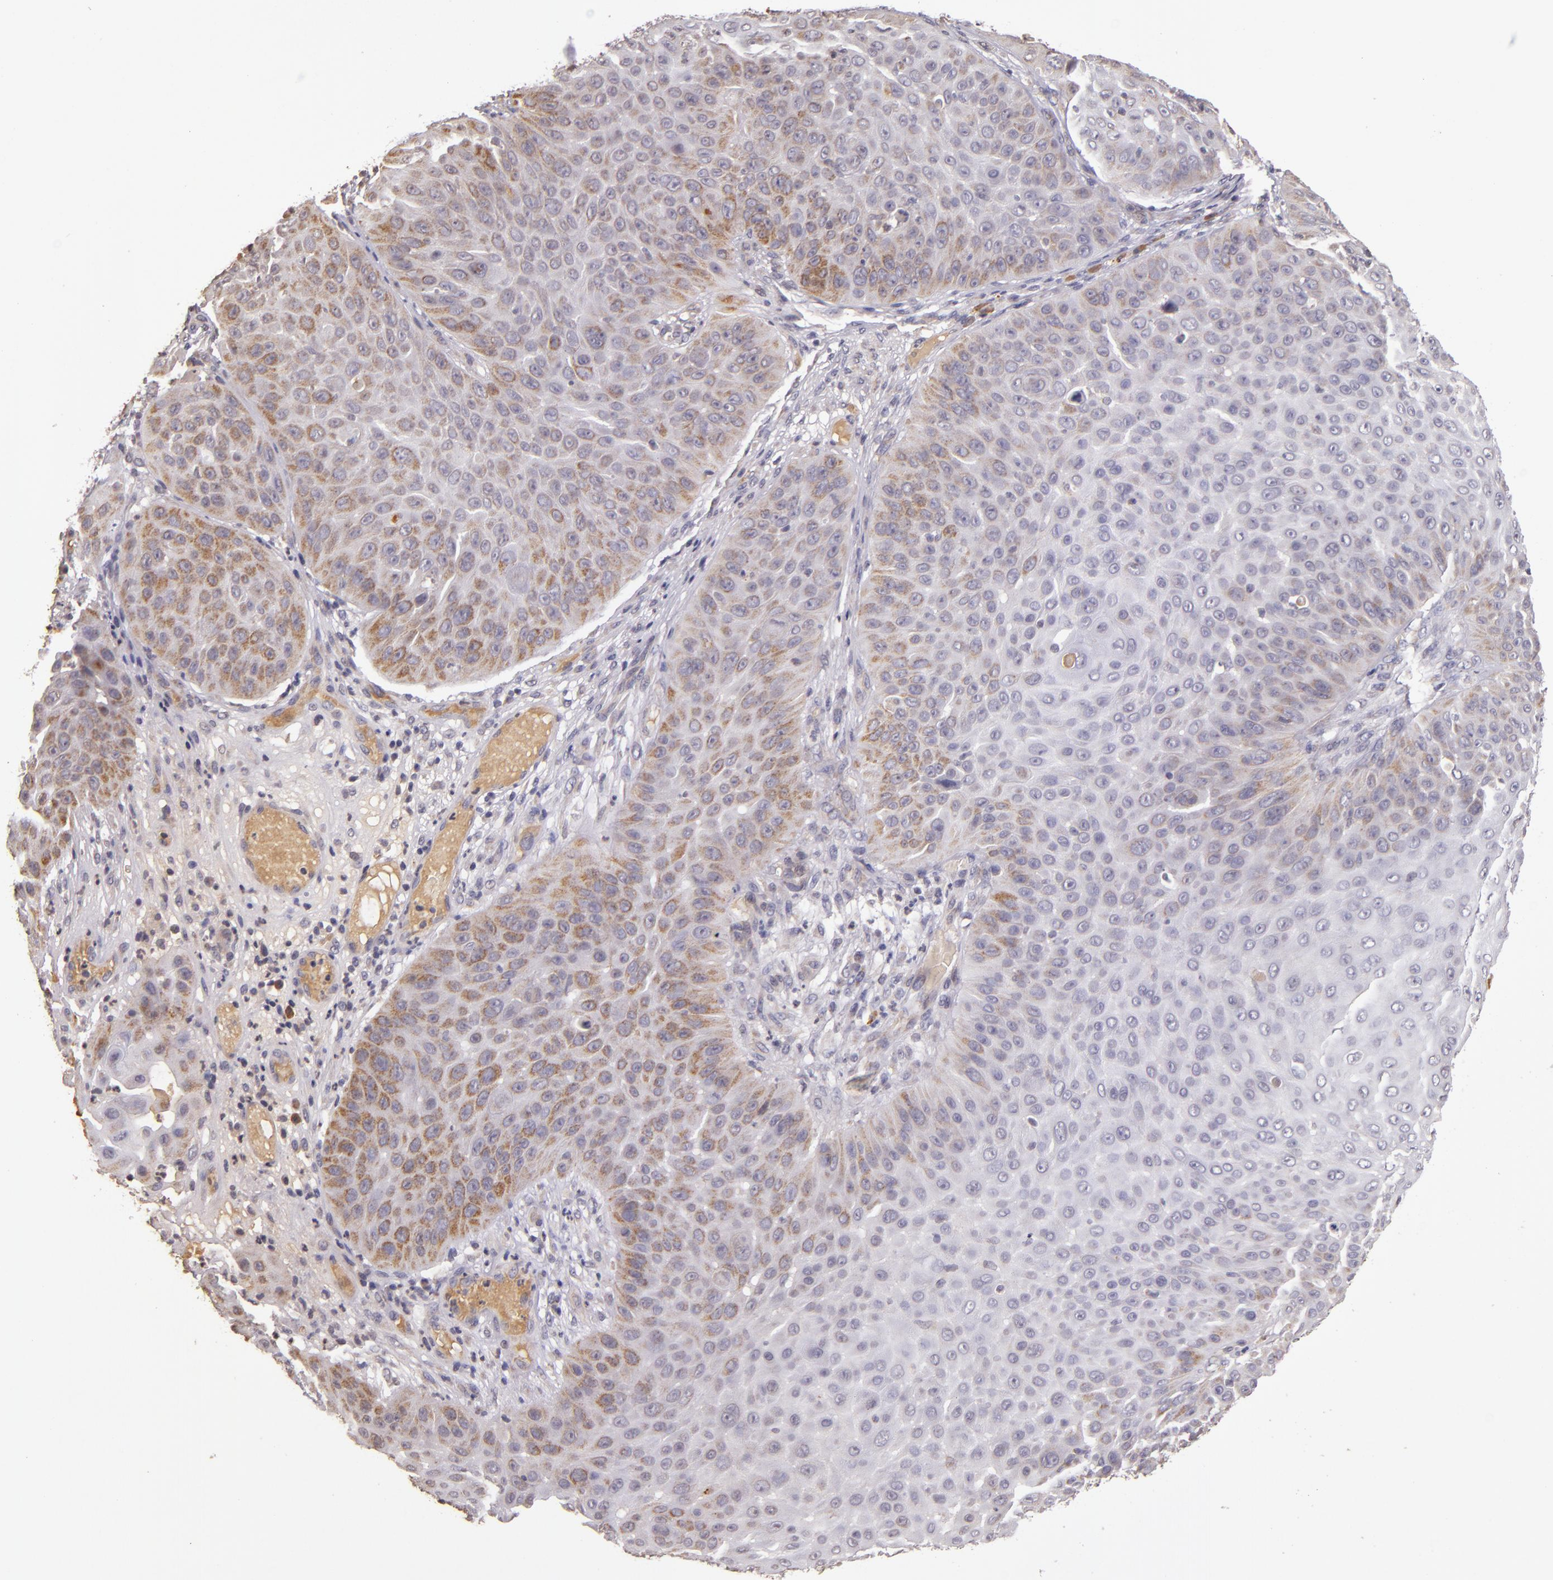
{"staining": {"intensity": "weak", "quantity": ">75%", "location": "cytoplasmic/membranous"}, "tissue": "skin cancer", "cell_type": "Tumor cells", "image_type": "cancer", "snomed": [{"axis": "morphology", "description": "Squamous cell carcinoma, NOS"}, {"axis": "topography", "description": "Skin"}], "caption": "Immunohistochemical staining of human skin cancer reveals weak cytoplasmic/membranous protein expression in approximately >75% of tumor cells.", "gene": "ABL1", "patient": {"sex": "male", "age": 82}}